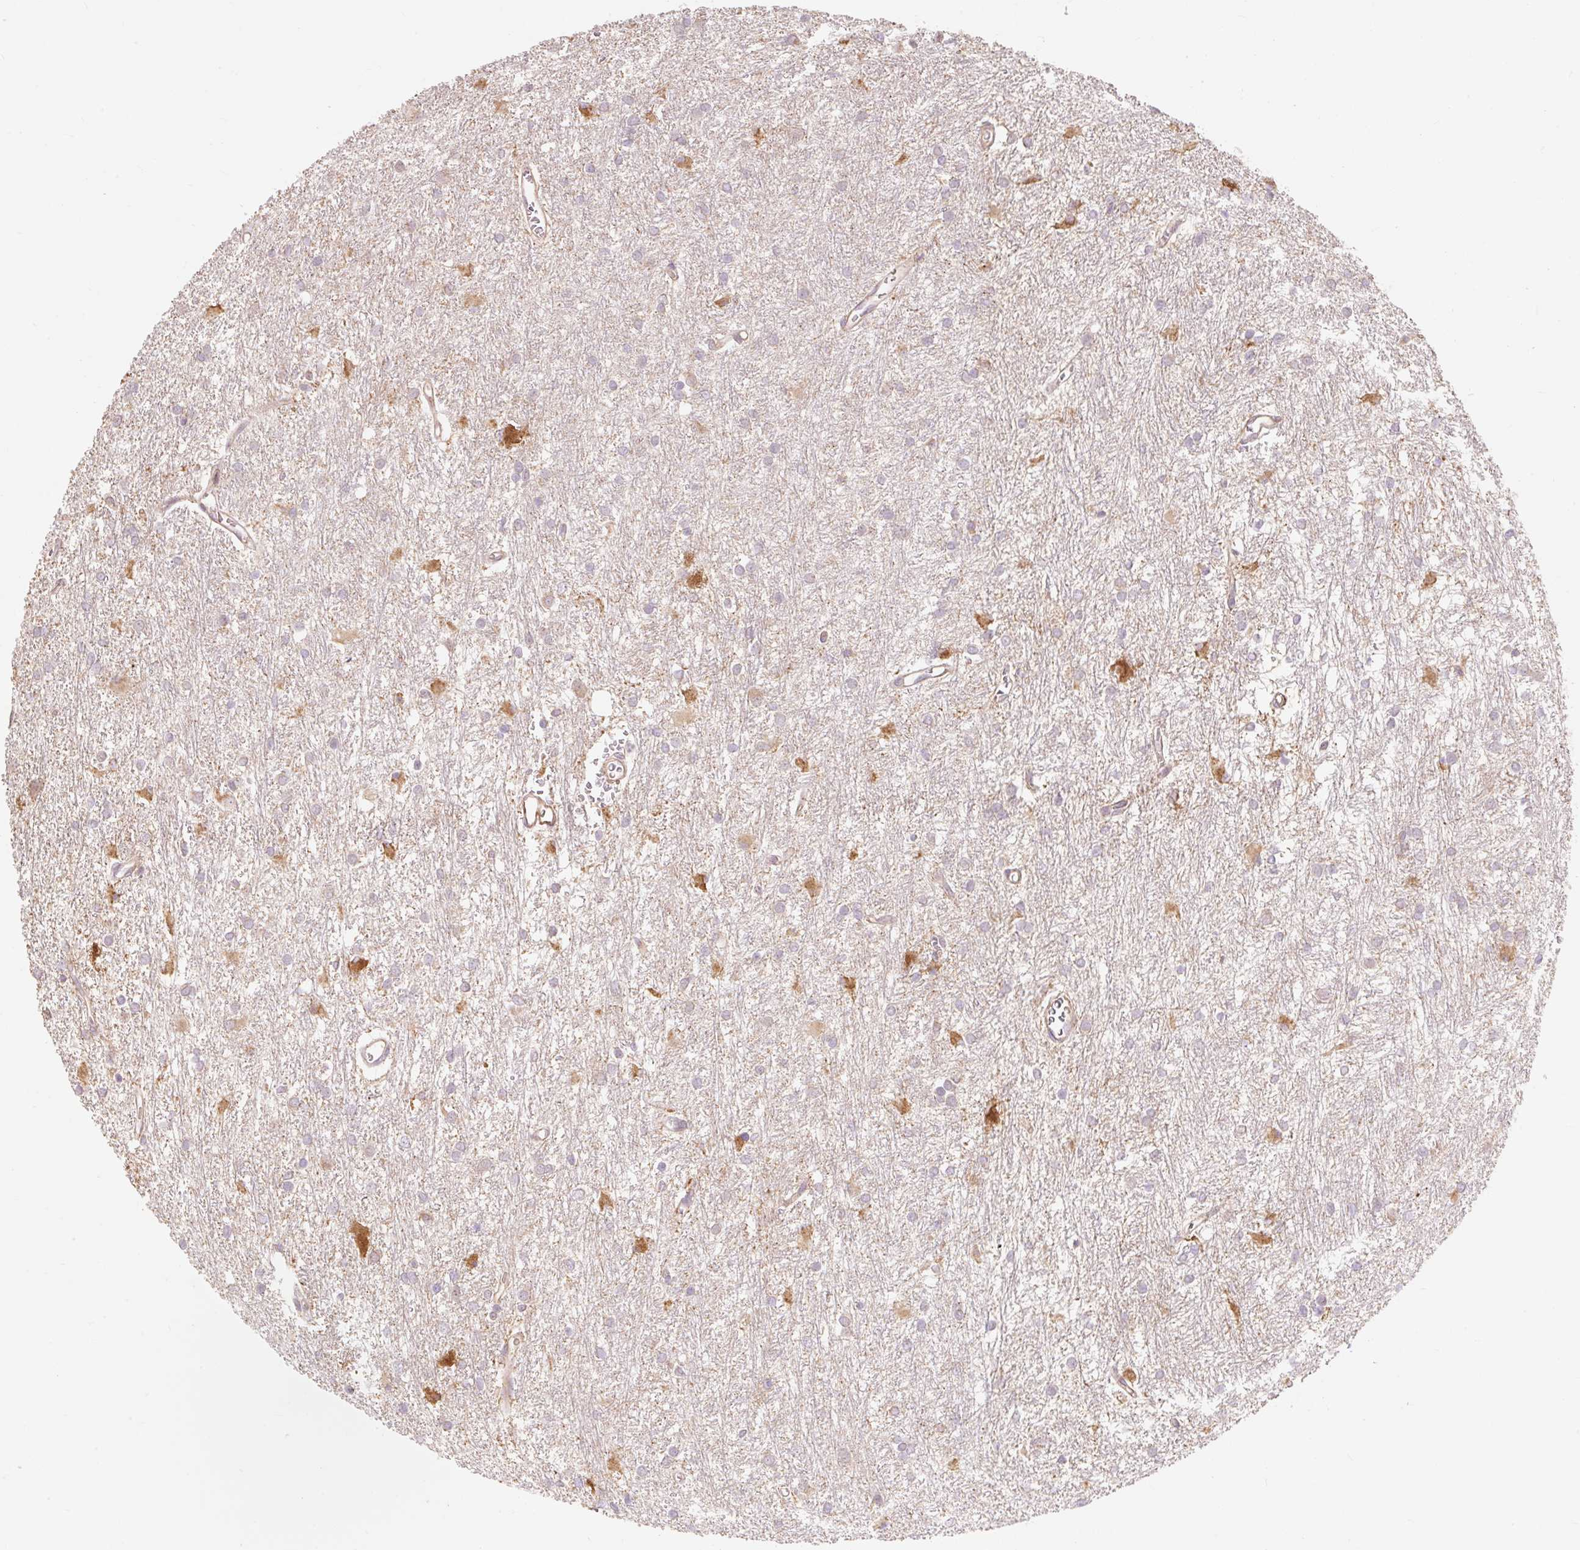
{"staining": {"intensity": "negative", "quantity": "none", "location": "none"}, "tissue": "glioma", "cell_type": "Tumor cells", "image_type": "cancer", "snomed": [{"axis": "morphology", "description": "Glioma, malignant, High grade"}, {"axis": "topography", "description": "Brain"}], "caption": "Malignant high-grade glioma was stained to show a protein in brown. There is no significant positivity in tumor cells.", "gene": "EMC10", "patient": {"sex": "female", "age": 50}}